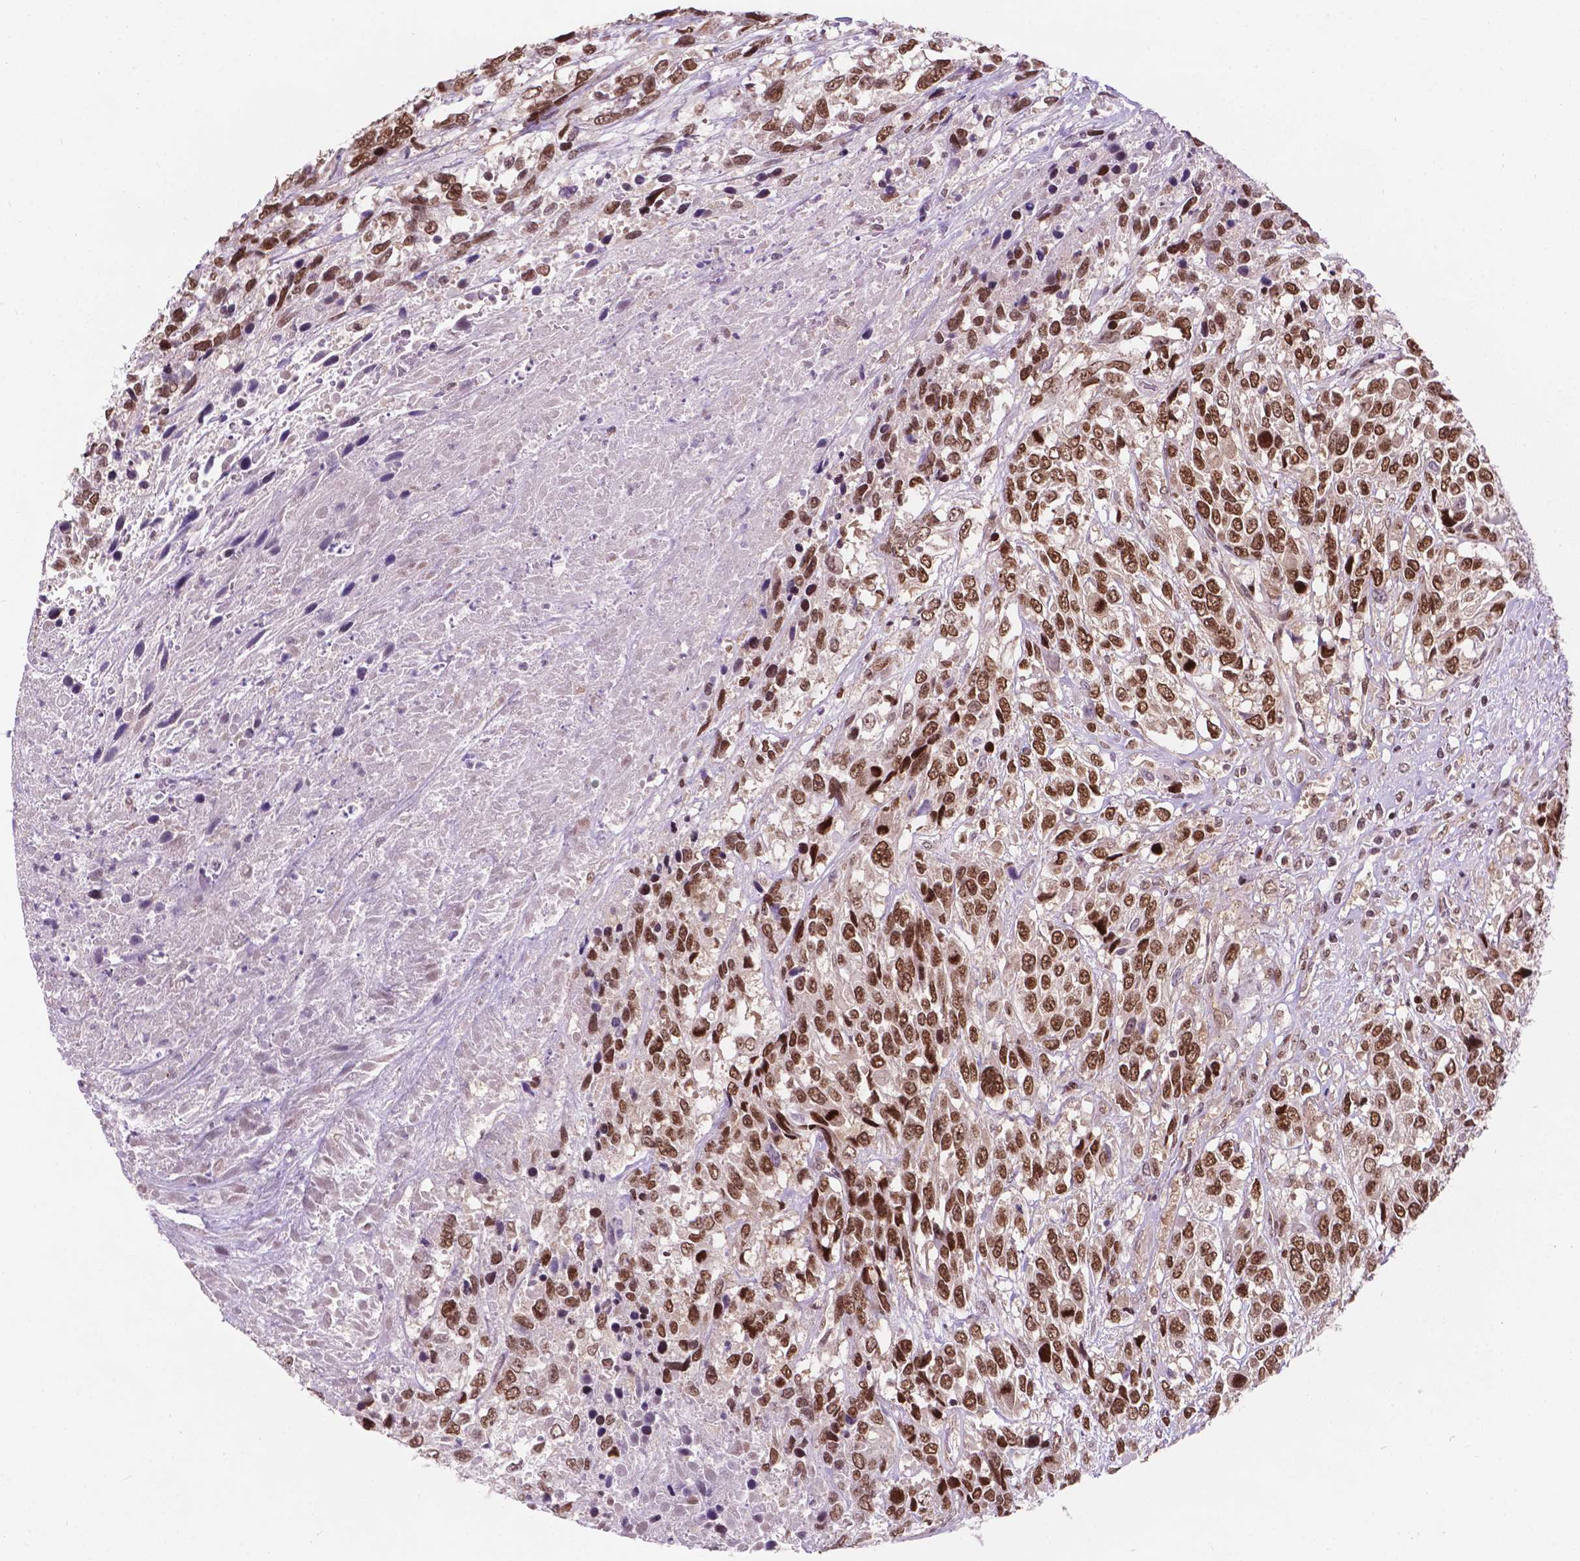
{"staining": {"intensity": "moderate", "quantity": ">75%", "location": "nuclear"}, "tissue": "urothelial cancer", "cell_type": "Tumor cells", "image_type": "cancer", "snomed": [{"axis": "morphology", "description": "Urothelial carcinoma, High grade"}, {"axis": "topography", "description": "Urinary bladder"}], "caption": "Urothelial carcinoma (high-grade) was stained to show a protein in brown. There is medium levels of moderate nuclear staining in approximately >75% of tumor cells.", "gene": "PER2", "patient": {"sex": "female", "age": 70}}